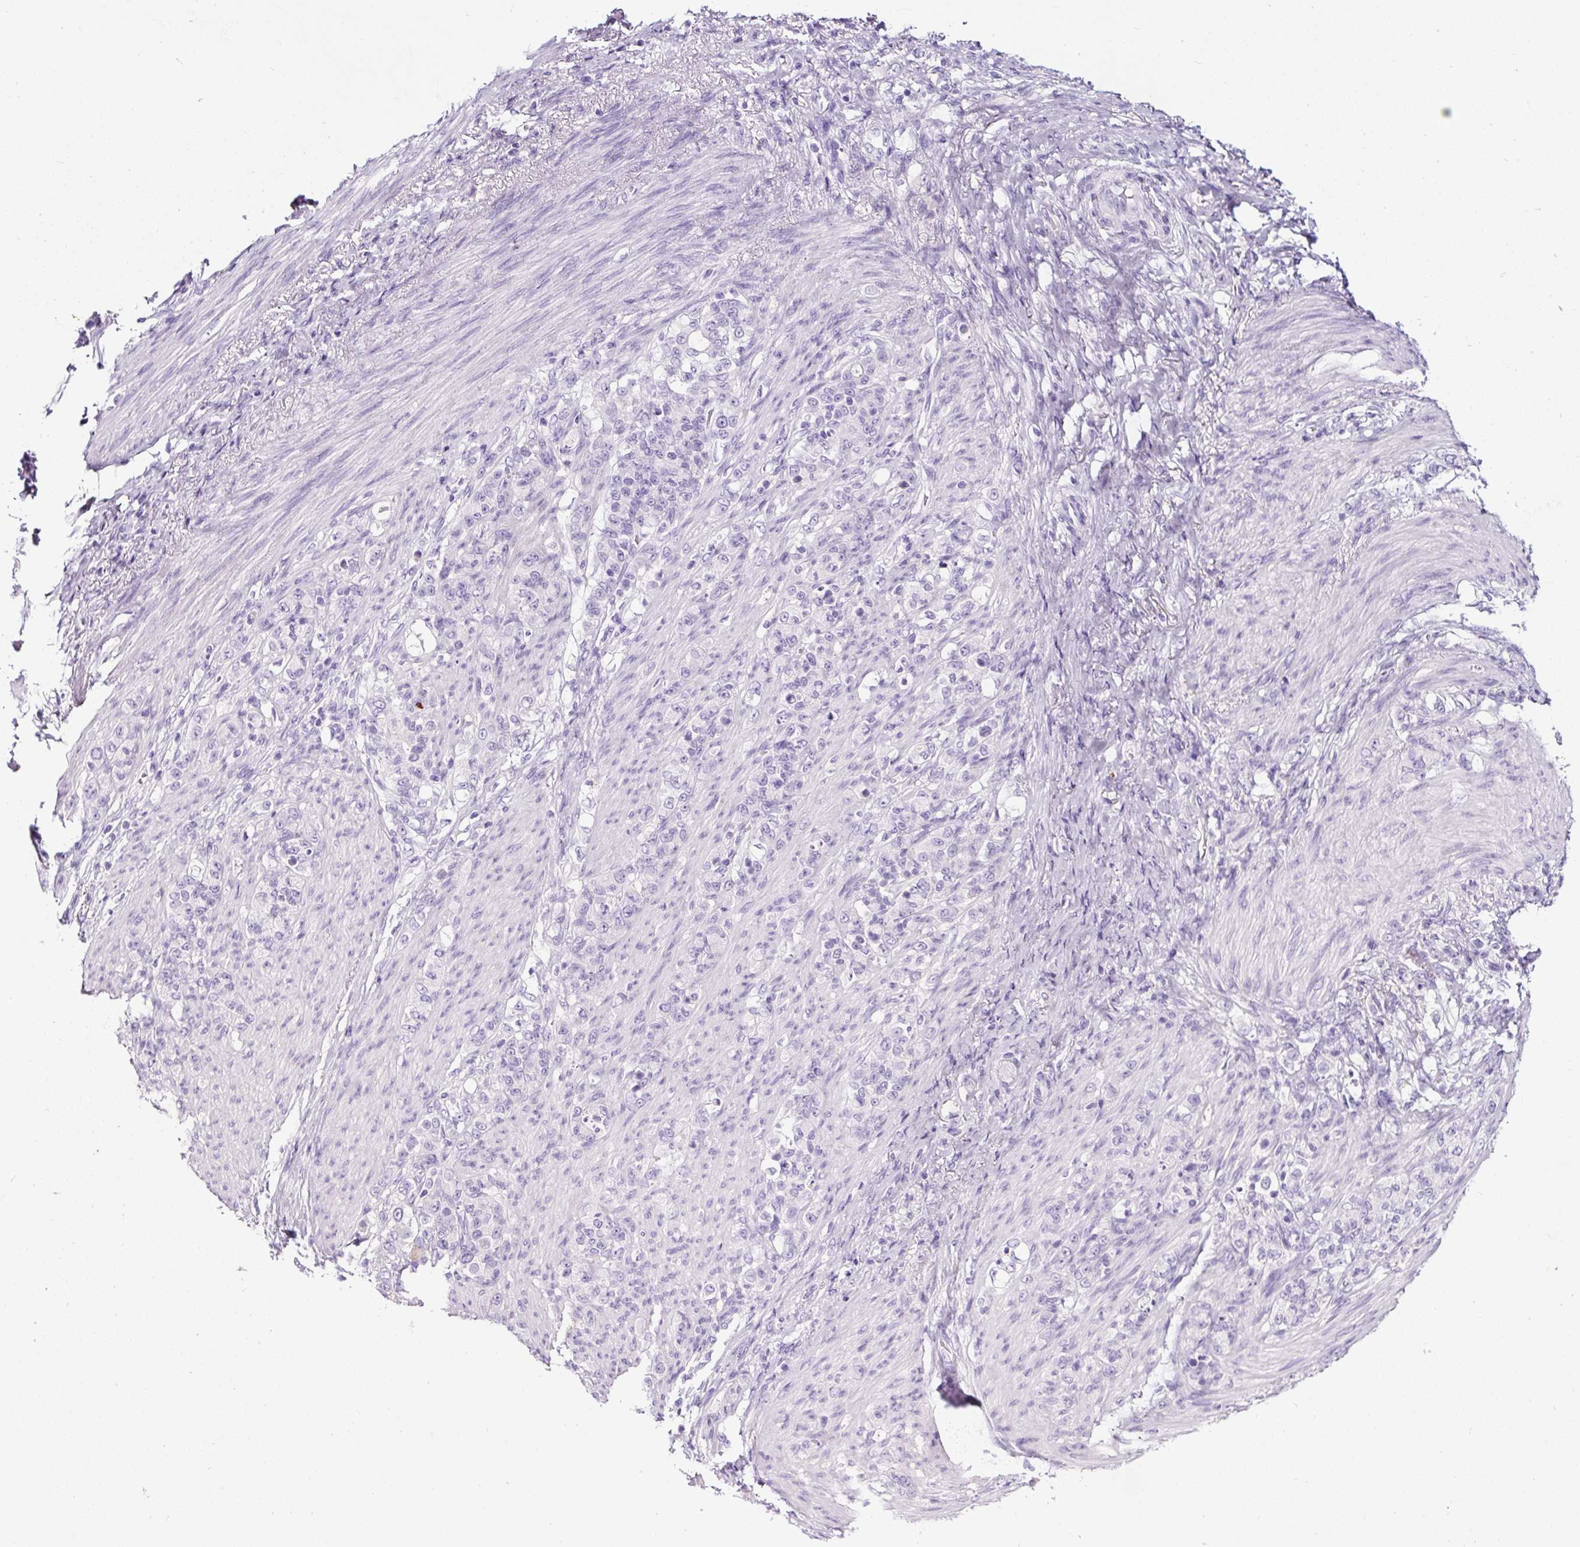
{"staining": {"intensity": "negative", "quantity": "none", "location": "none"}, "tissue": "stomach cancer", "cell_type": "Tumor cells", "image_type": "cancer", "snomed": [{"axis": "morphology", "description": "Adenocarcinoma, NOS"}, {"axis": "topography", "description": "Stomach"}], "caption": "Human stomach cancer (adenocarcinoma) stained for a protein using IHC displays no positivity in tumor cells.", "gene": "SP8", "patient": {"sex": "female", "age": 79}}